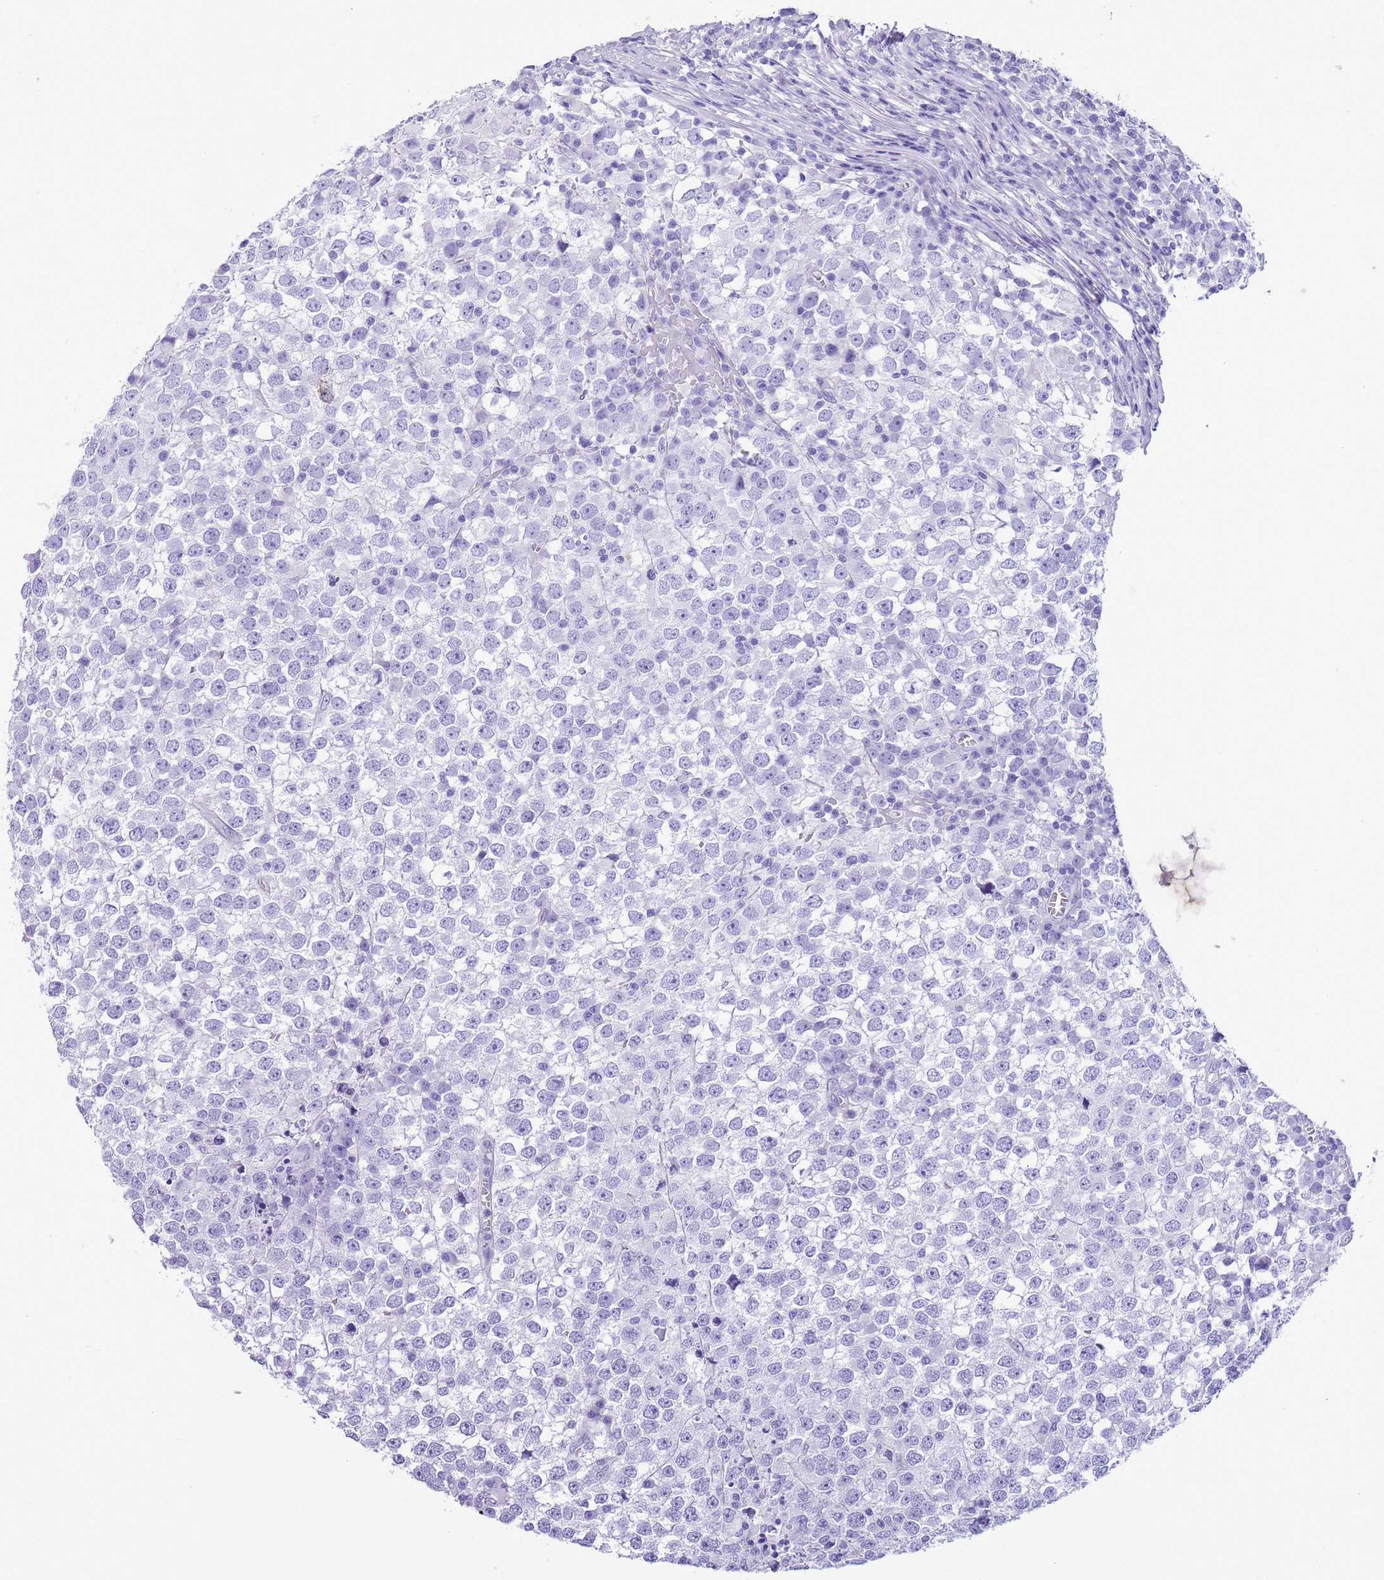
{"staining": {"intensity": "negative", "quantity": "none", "location": "none"}, "tissue": "testis cancer", "cell_type": "Tumor cells", "image_type": "cancer", "snomed": [{"axis": "morphology", "description": "Seminoma, NOS"}, {"axis": "topography", "description": "Testis"}], "caption": "DAB immunohistochemical staining of human testis seminoma shows no significant expression in tumor cells.", "gene": "TBC1D10B", "patient": {"sex": "male", "age": 65}}